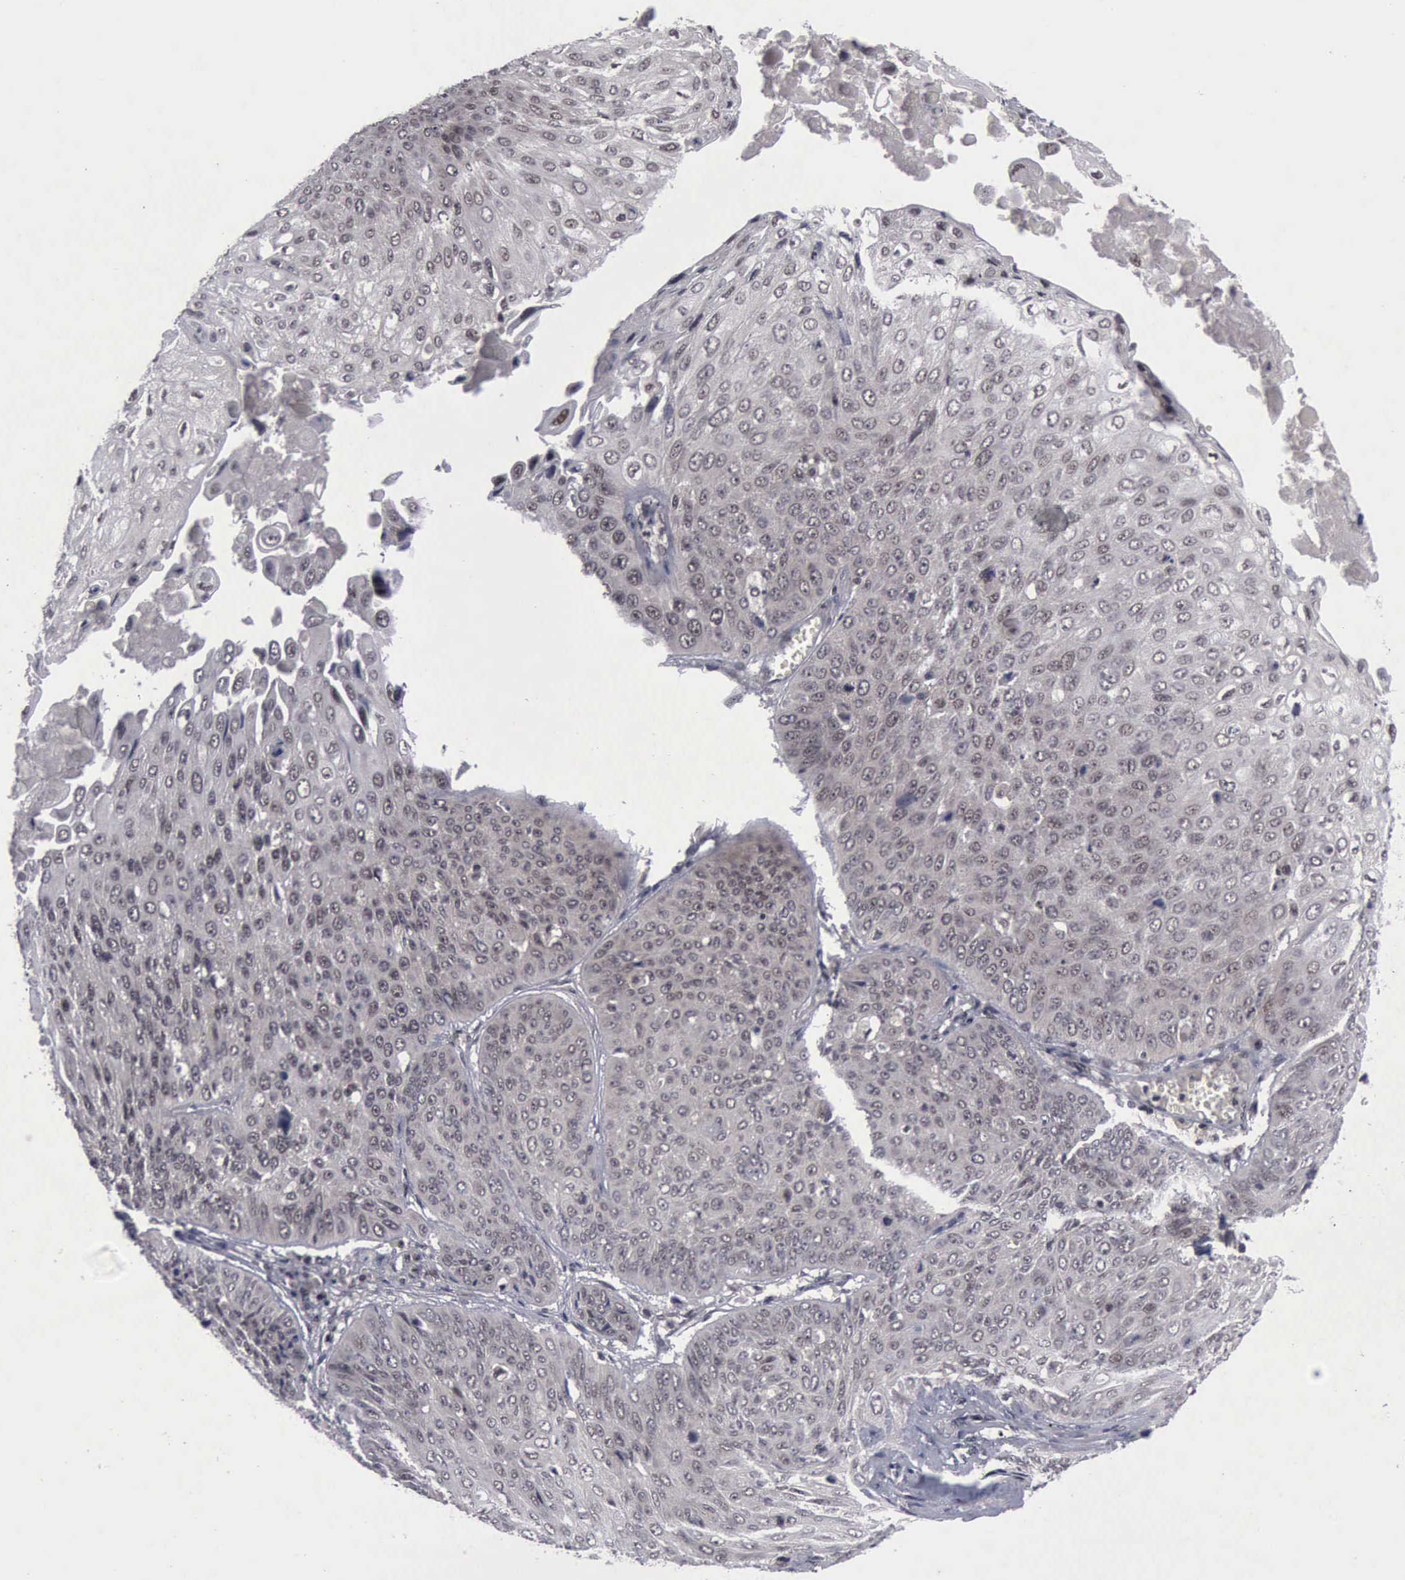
{"staining": {"intensity": "weak", "quantity": ">75%", "location": "cytoplasmic/membranous,nuclear"}, "tissue": "lung cancer", "cell_type": "Tumor cells", "image_type": "cancer", "snomed": [{"axis": "morphology", "description": "Adenocarcinoma, NOS"}, {"axis": "topography", "description": "Lung"}], "caption": "Protein analysis of lung adenocarcinoma tissue shows weak cytoplasmic/membranous and nuclear positivity in about >75% of tumor cells. The staining was performed using DAB, with brown indicating positive protein expression. Nuclei are stained blue with hematoxylin.", "gene": "ATM", "patient": {"sex": "male", "age": 60}}